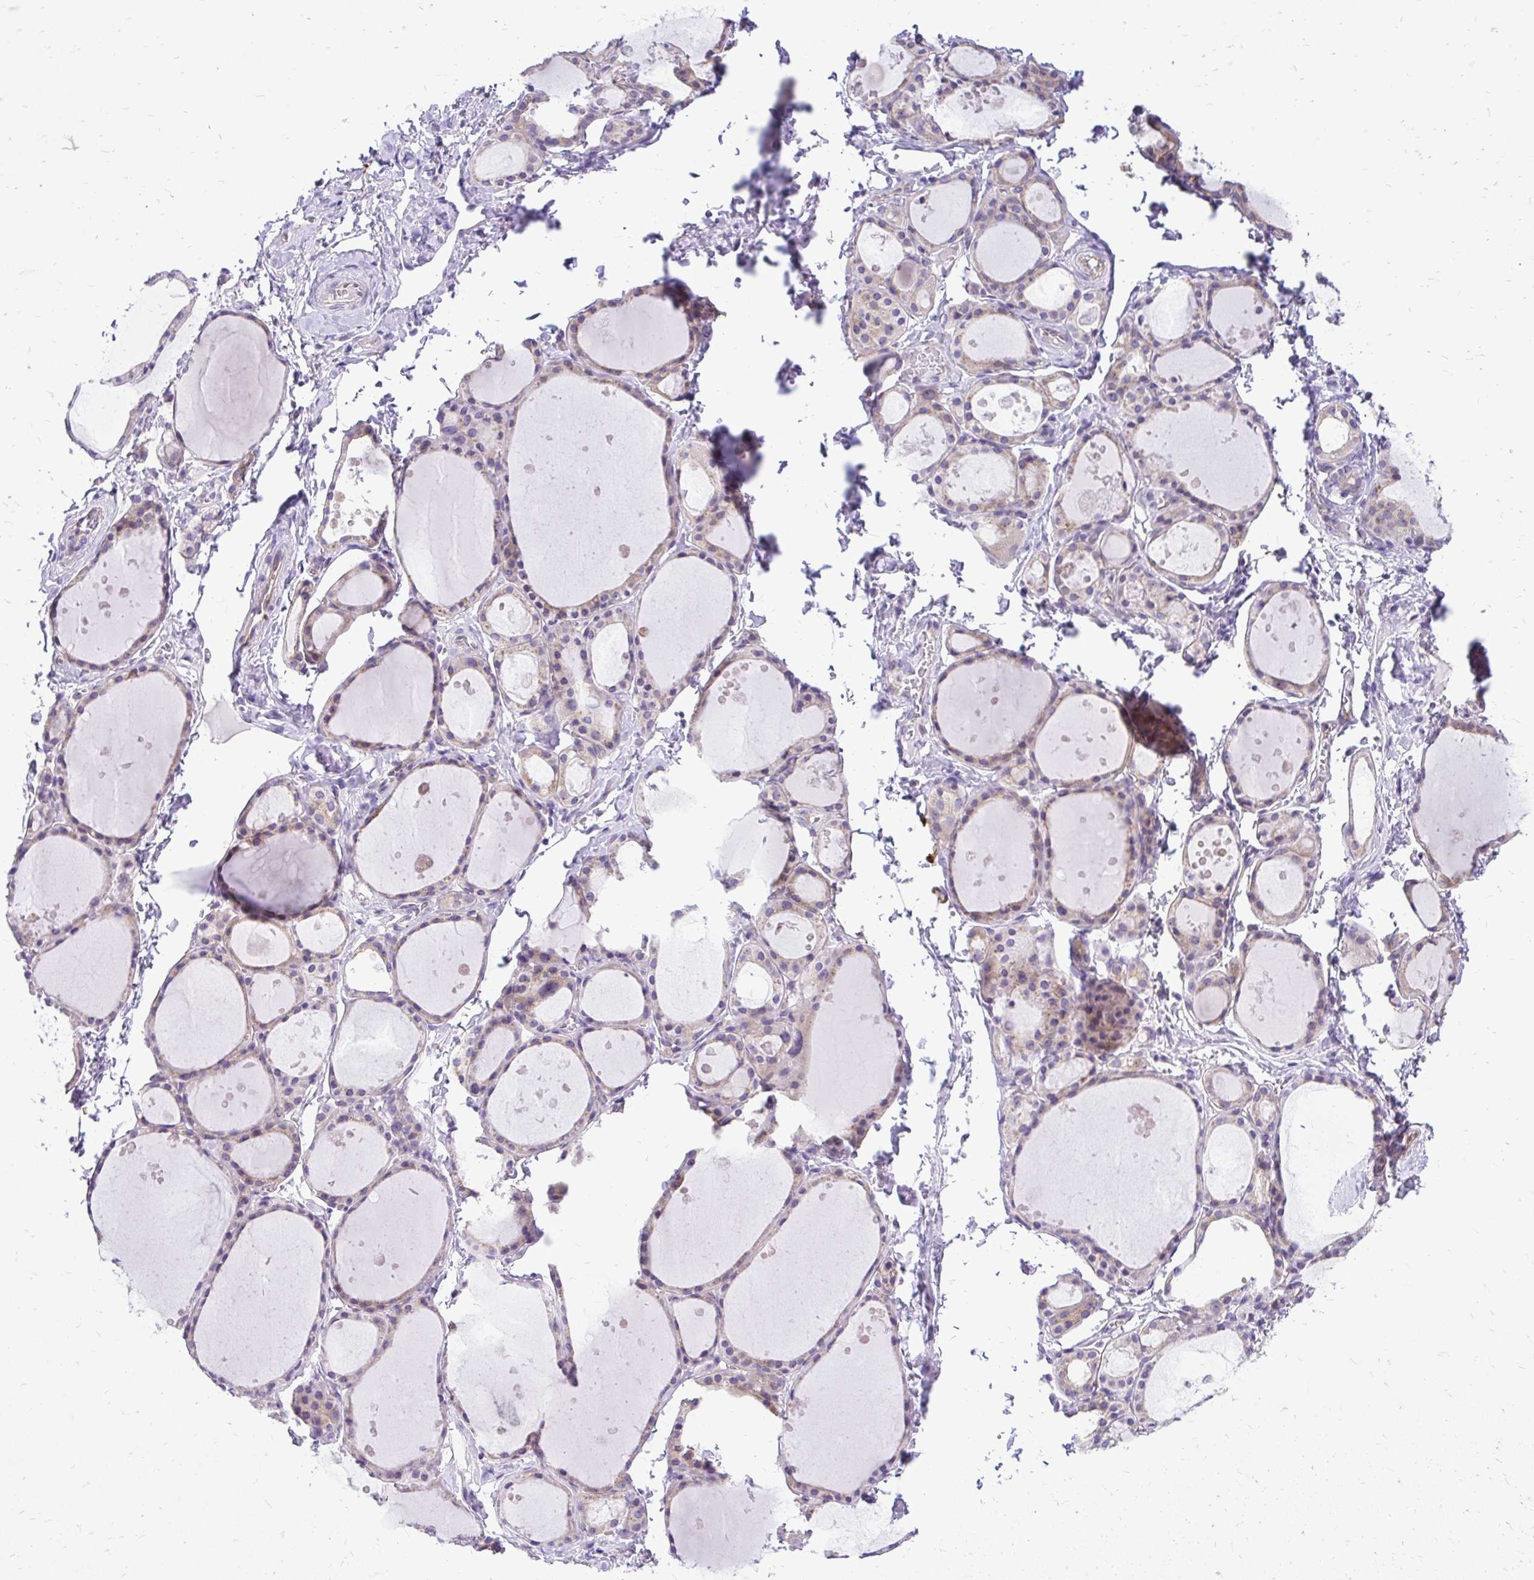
{"staining": {"intensity": "weak", "quantity": "<25%", "location": "cytoplasmic/membranous"}, "tissue": "thyroid gland", "cell_type": "Glandular cells", "image_type": "normal", "snomed": [{"axis": "morphology", "description": "Normal tissue, NOS"}, {"axis": "topography", "description": "Thyroid gland"}], "caption": "DAB immunohistochemical staining of unremarkable human thyroid gland reveals no significant positivity in glandular cells.", "gene": "NIFK", "patient": {"sex": "male", "age": 68}}